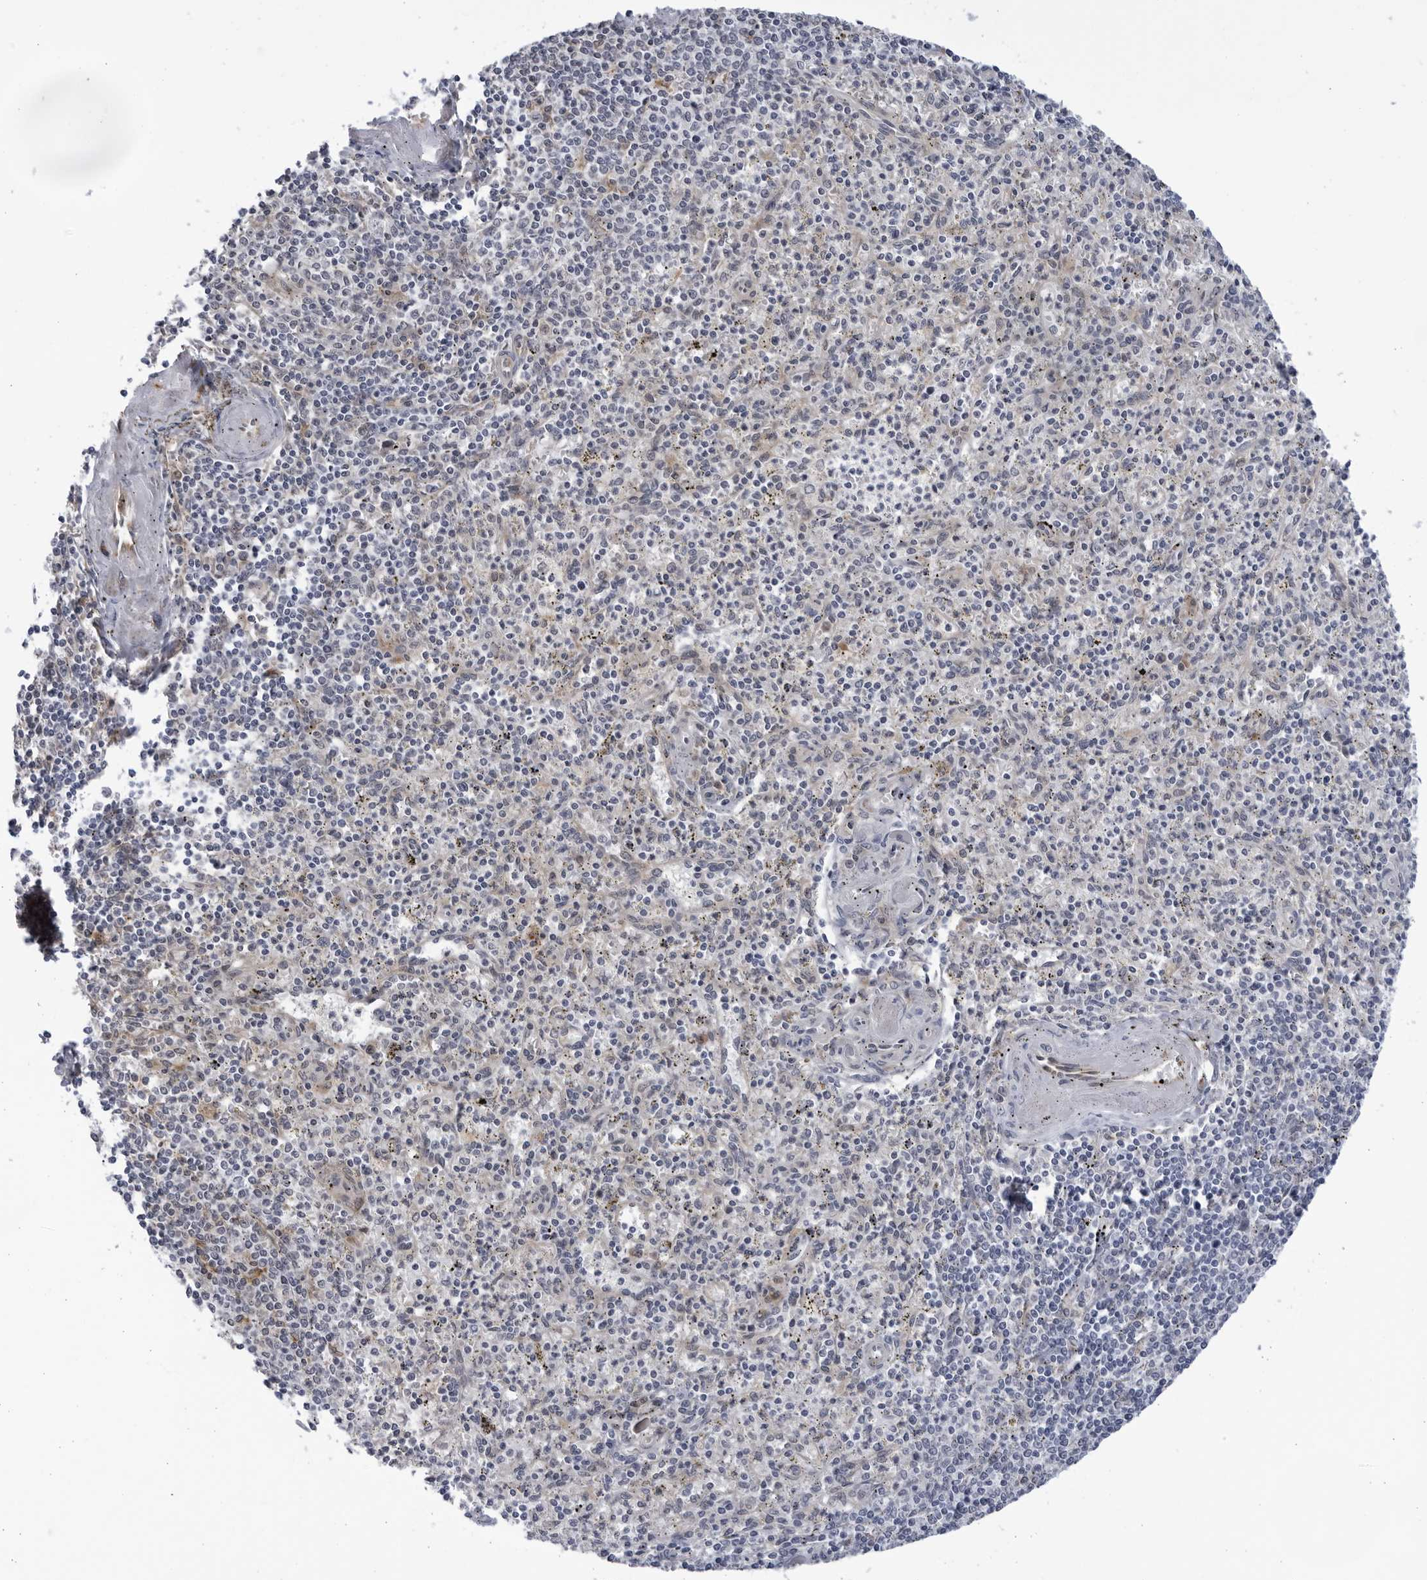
{"staining": {"intensity": "negative", "quantity": "none", "location": "none"}, "tissue": "spleen", "cell_type": "Cells in red pulp", "image_type": "normal", "snomed": [{"axis": "morphology", "description": "Normal tissue, NOS"}, {"axis": "topography", "description": "Spleen"}], "caption": "Cells in red pulp show no significant protein positivity in normal spleen. (DAB (3,3'-diaminobenzidine) IHC, high magnification).", "gene": "BMP2K", "patient": {"sex": "male", "age": 72}}